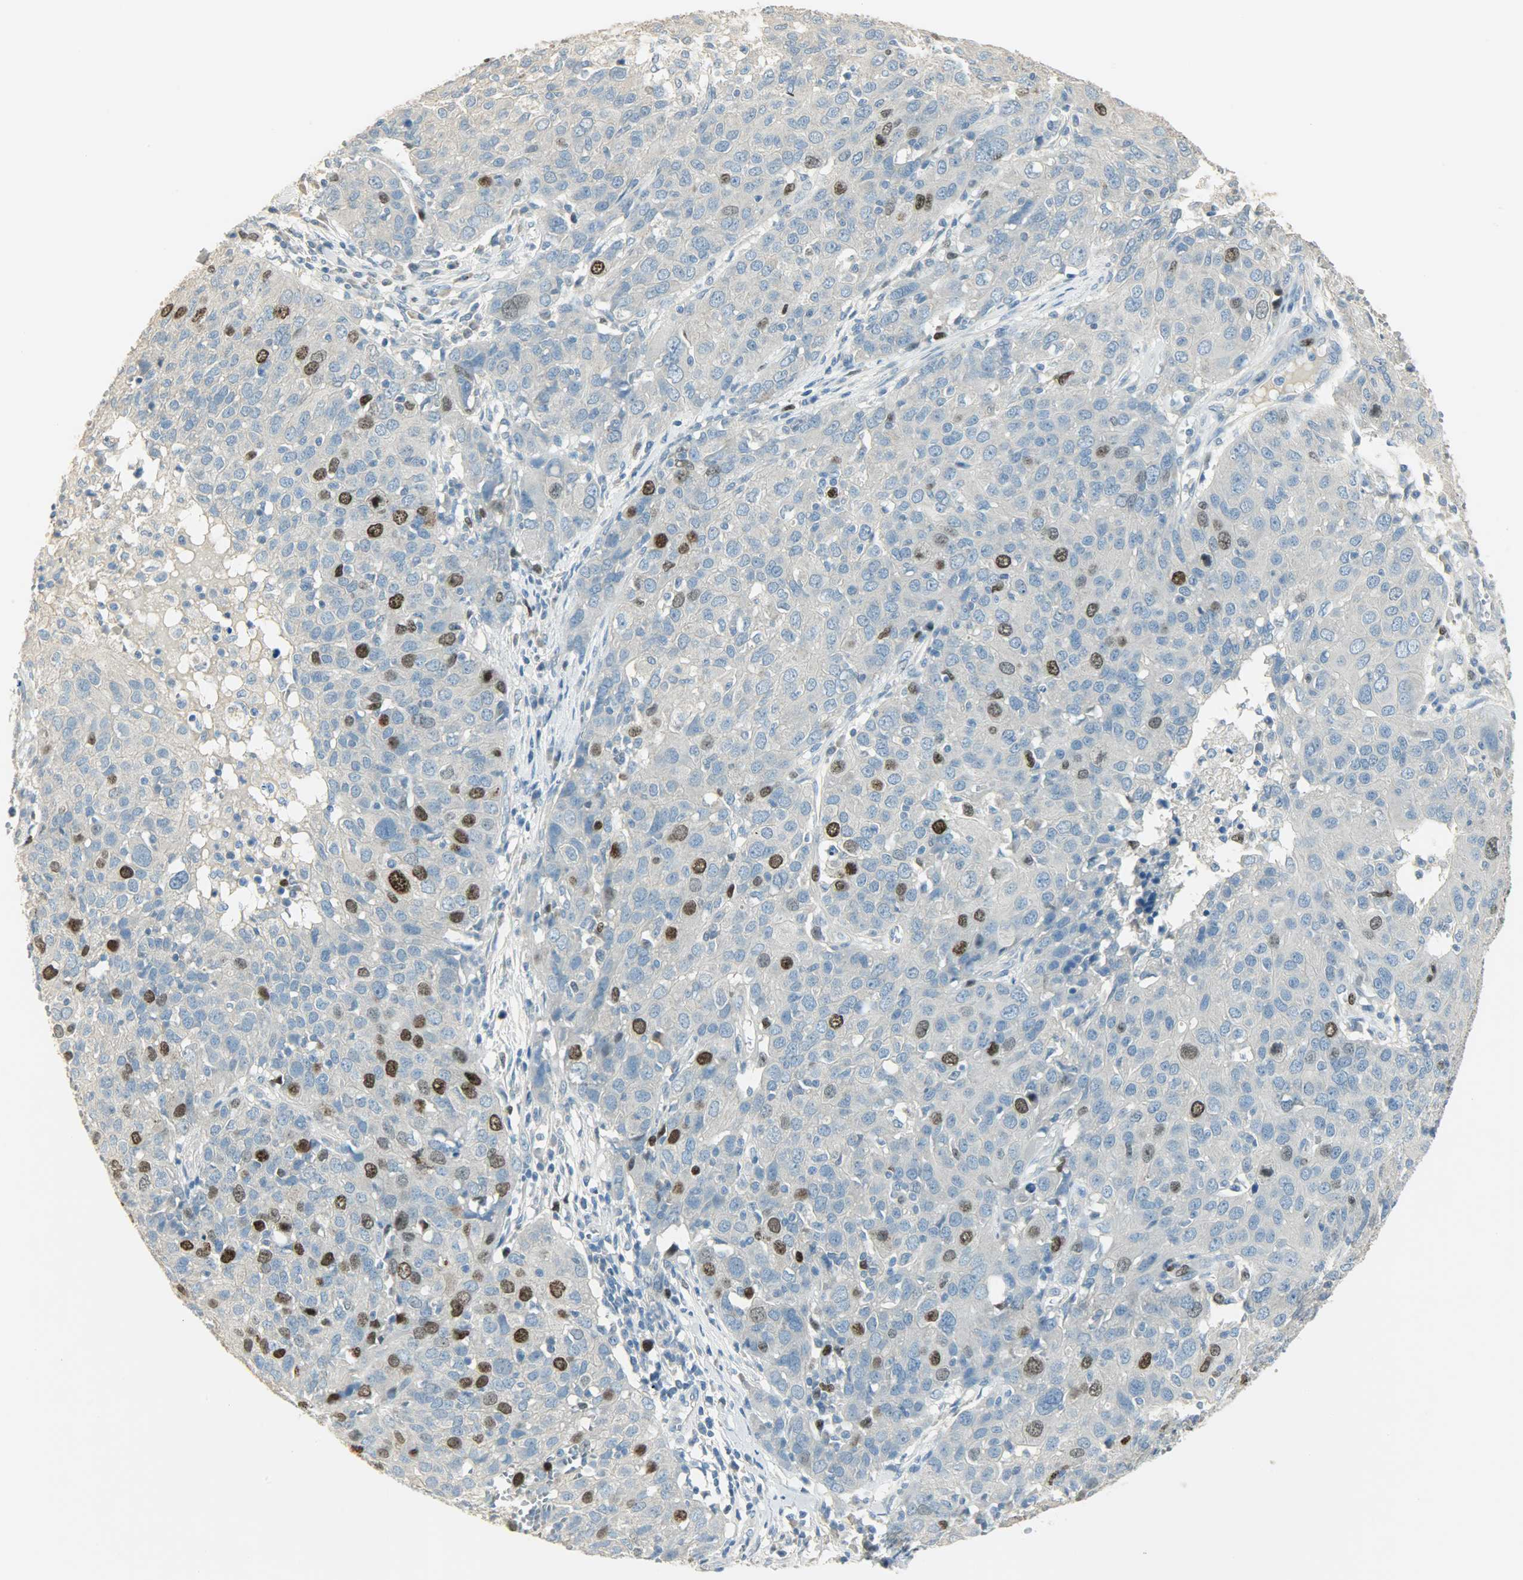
{"staining": {"intensity": "strong", "quantity": "<25%", "location": "nuclear"}, "tissue": "ovarian cancer", "cell_type": "Tumor cells", "image_type": "cancer", "snomed": [{"axis": "morphology", "description": "Carcinoma, endometroid"}, {"axis": "topography", "description": "Ovary"}], "caption": "This is a micrograph of immunohistochemistry (IHC) staining of endometroid carcinoma (ovarian), which shows strong expression in the nuclear of tumor cells.", "gene": "TPX2", "patient": {"sex": "female", "age": 50}}